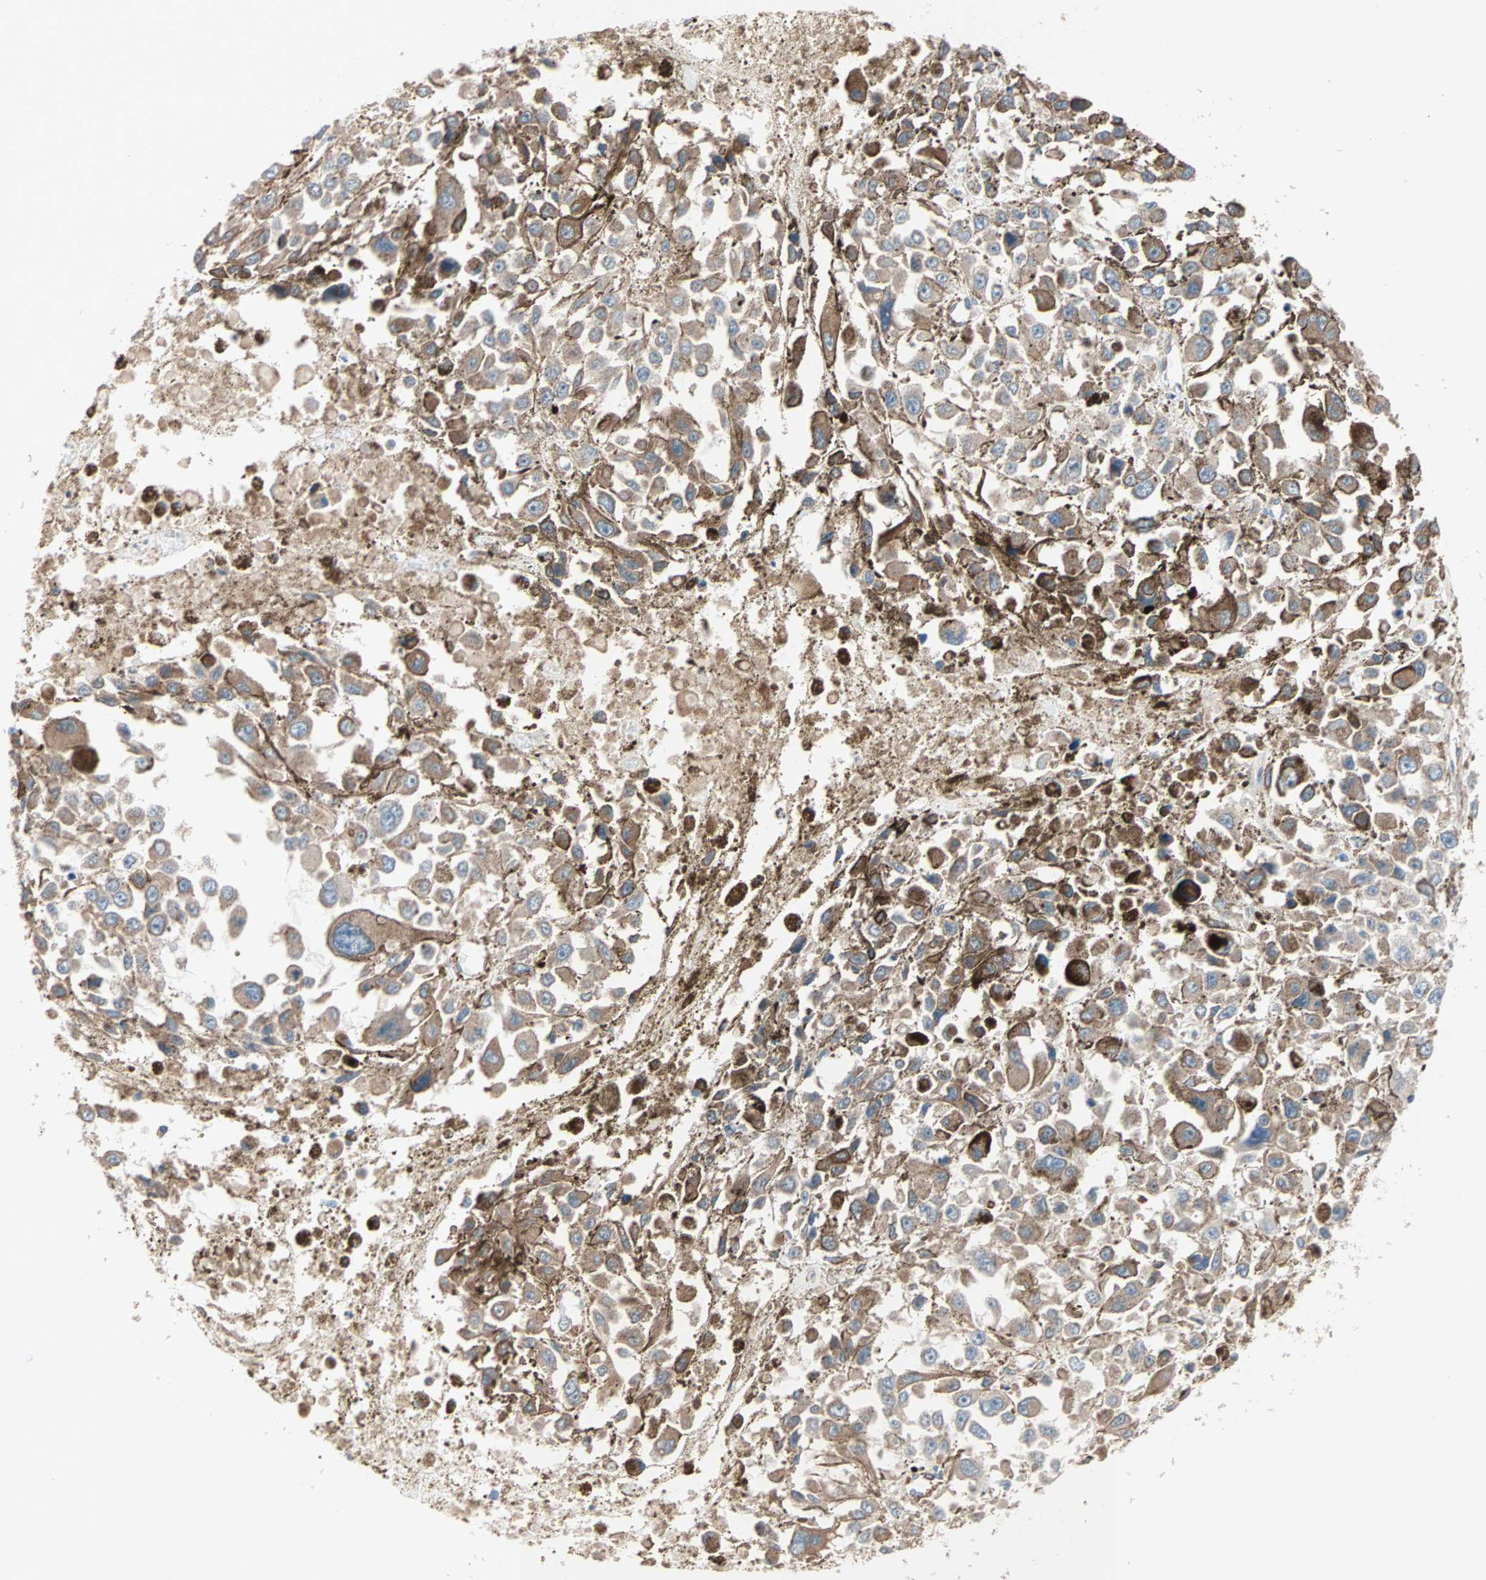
{"staining": {"intensity": "moderate", "quantity": ">75%", "location": "cytoplasmic/membranous"}, "tissue": "melanoma", "cell_type": "Tumor cells", "image_type": "cancer", "snomed": [{"axis": "morphology", "description": "Malignant melanoma, Metastatic site"}, {"axis": "topography", "description": "Lymph node"}], "caption": "Immunohistochemical staining of melanoma reveals moderate cytoplasmic/membranous protein staining in approximately >75% of tumor cells.", "gene": "ALG5", "patient": {"sex": "male", "age": 59}}